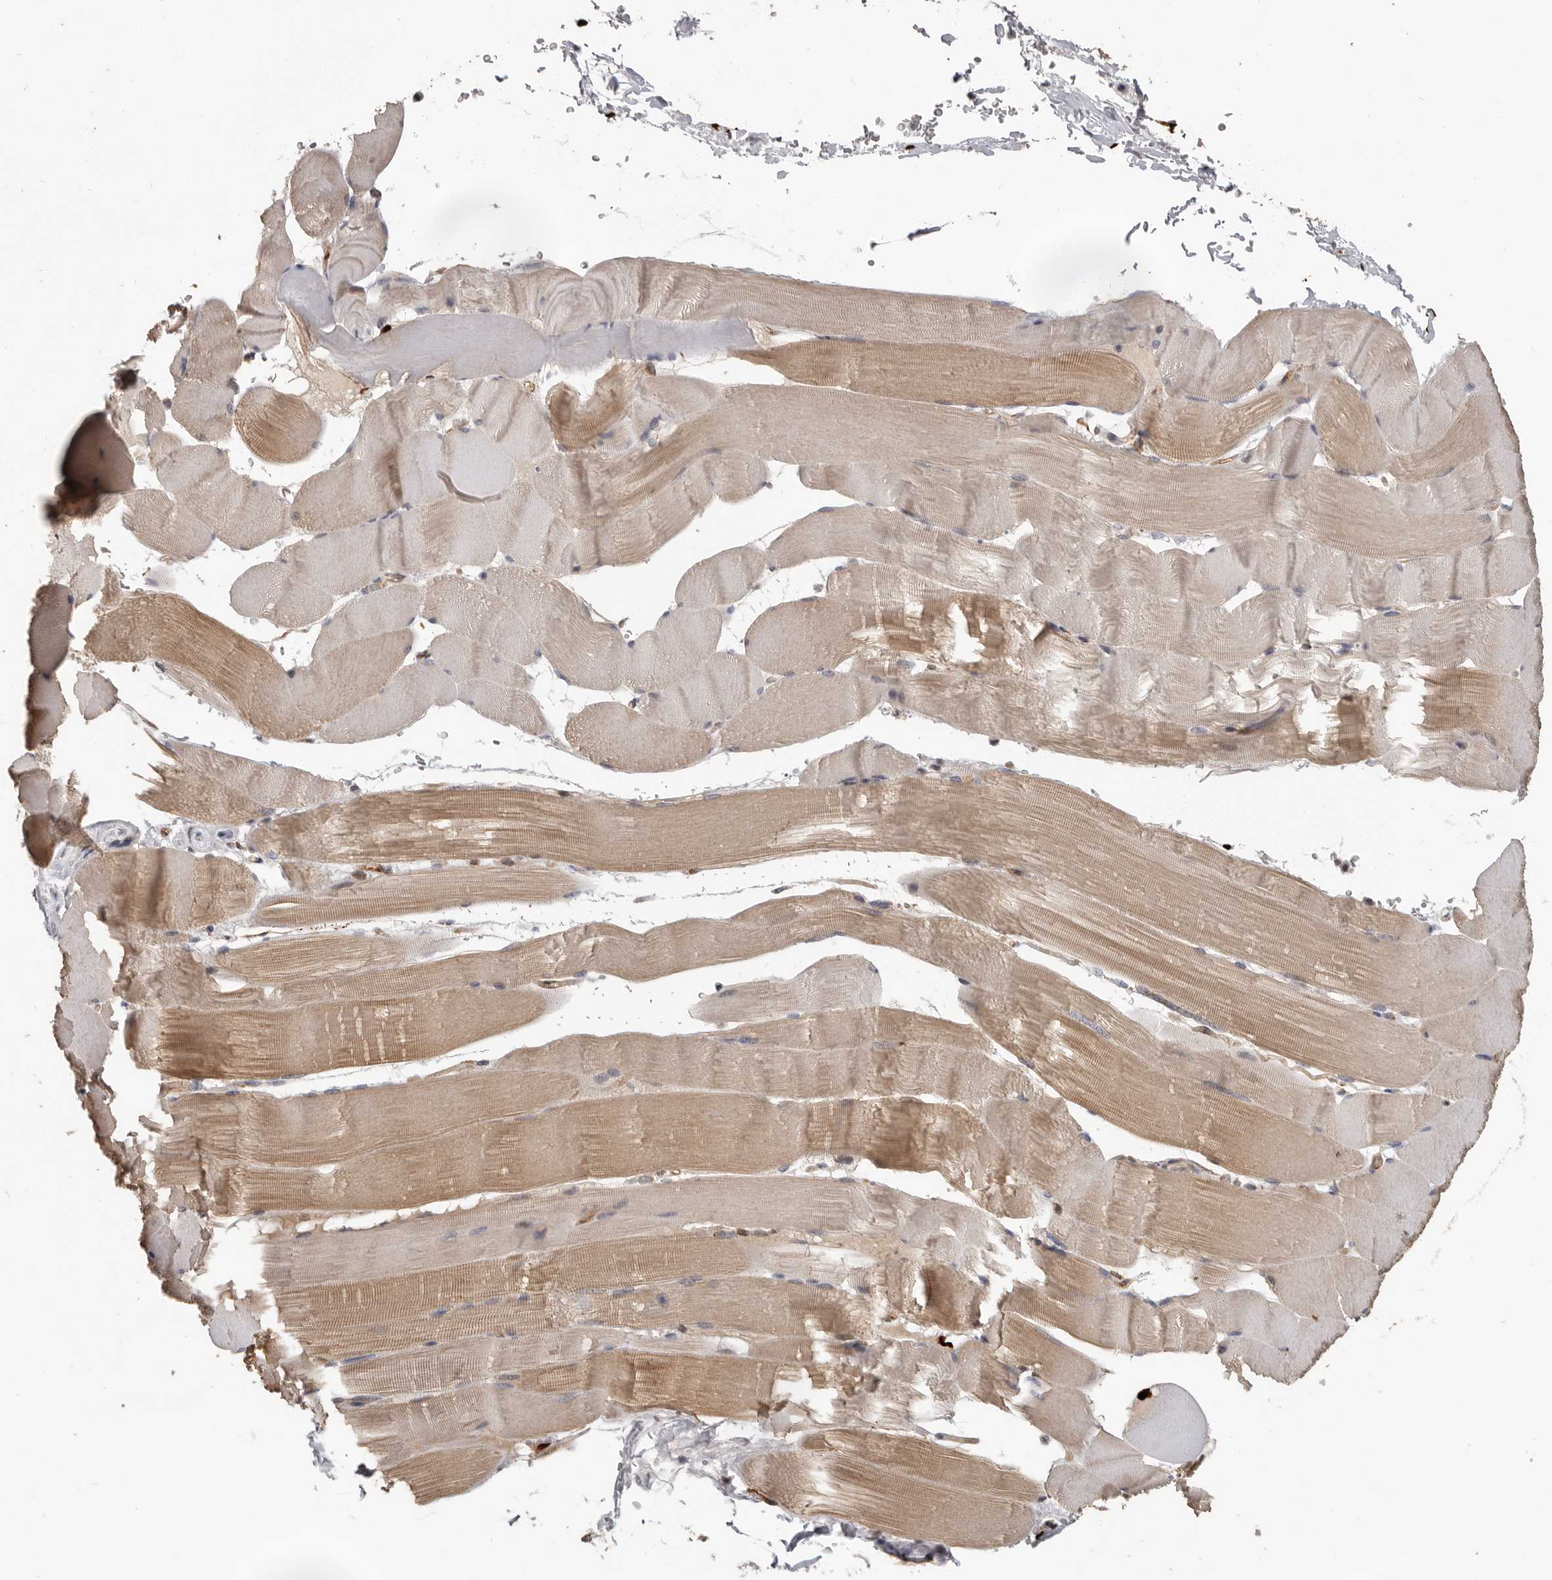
{"staining": {"intensity": "moderate", "quantity": "25%-75%", "location": "cytoplasmic/membranous"}, "tissue": "skeletal muscle", "cell_type": "Myocytes", "image_type": "normal", "snomed": [{"axis": "morphology", "description": "Normal tissue, NOS"}, {"axis": "topography", "description": "Skeletal muscle"}], "caption": "Brown immunohistochemical staining in benign human skeletal muscle exhibits moderate cytoplasmic/membranous staining in about 25%-75% of myocytes. (IHC, brightfield microscopy, high magnification).", "gene": "MTF1", "patient": {"sex": "male", "age": 62}}